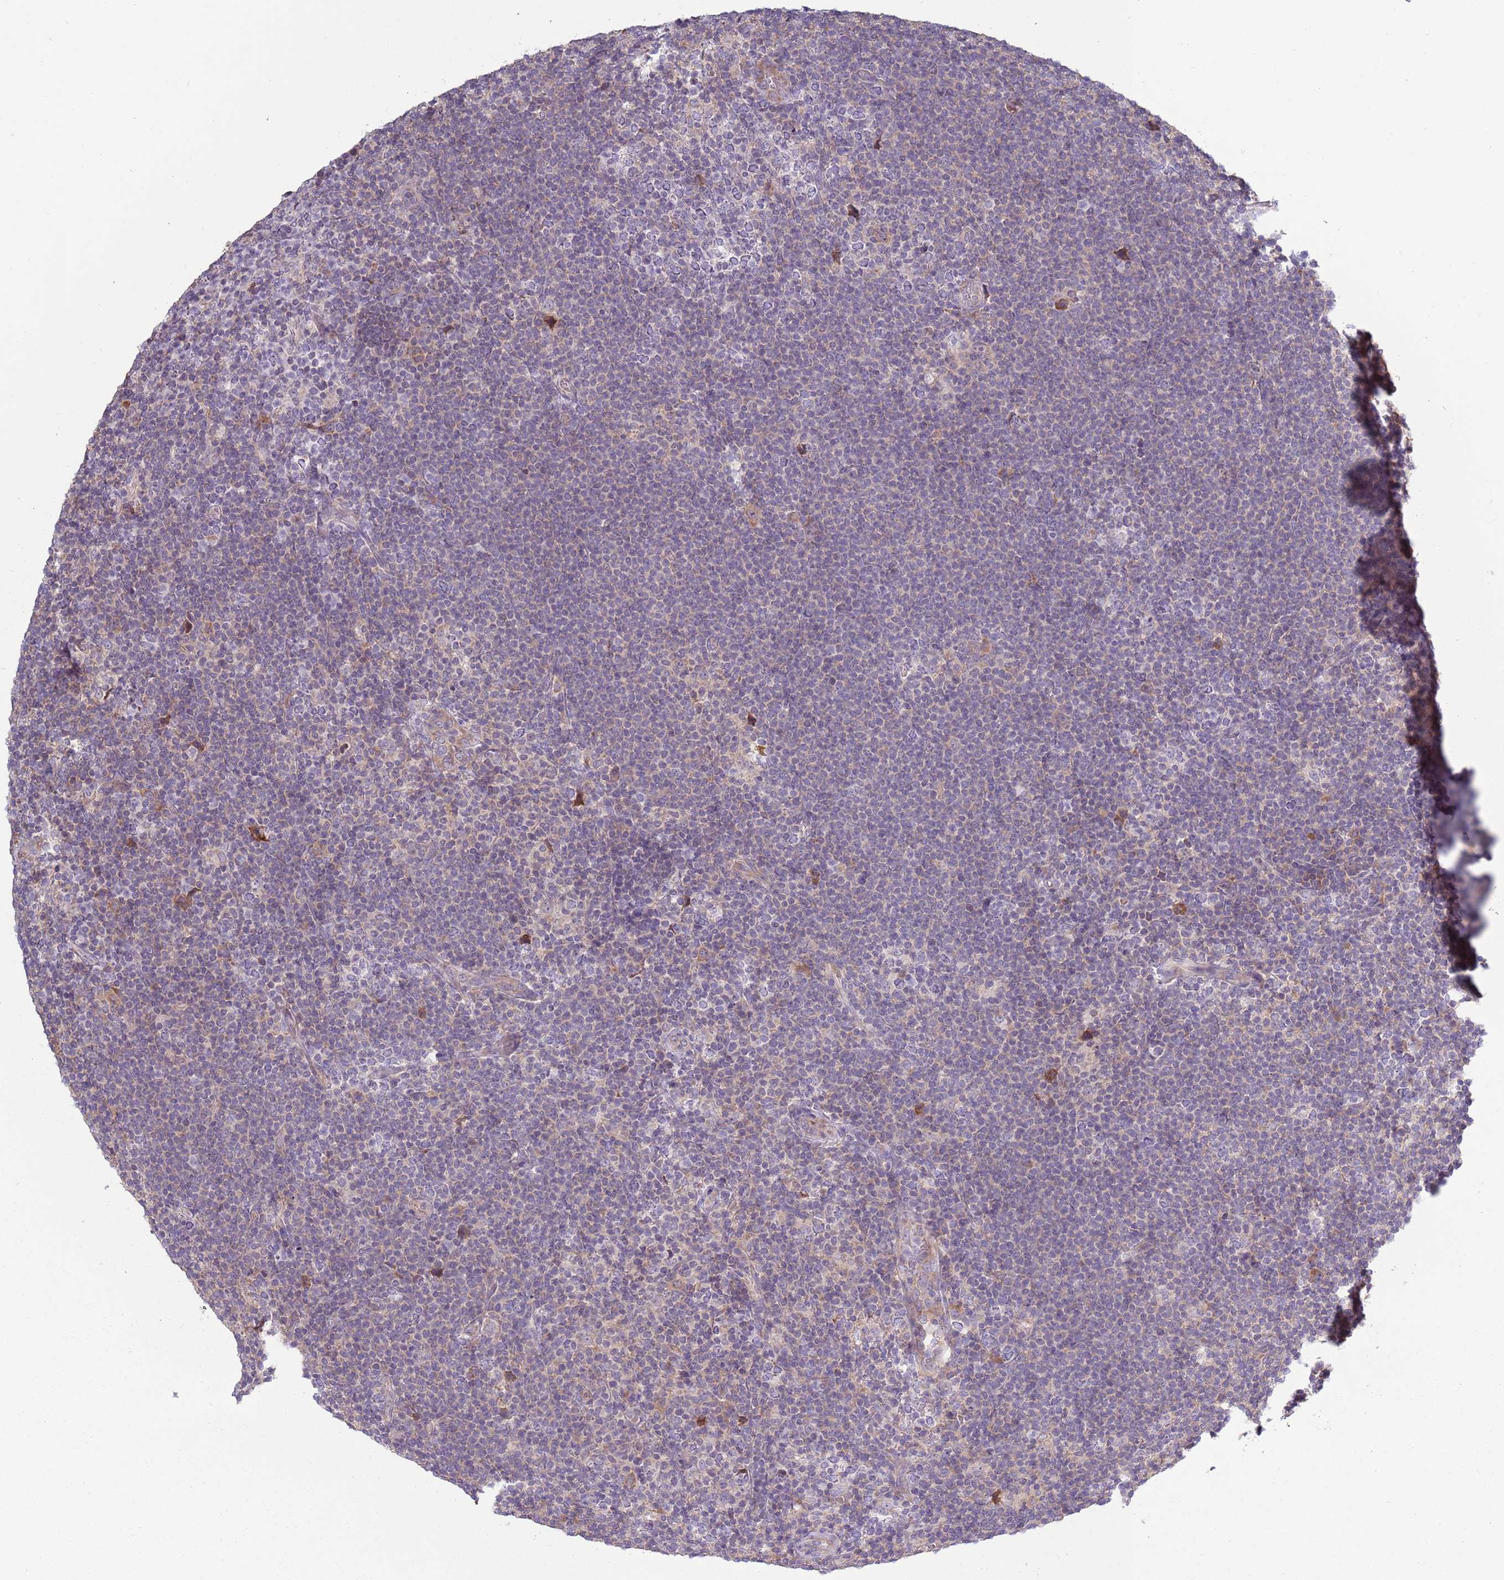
{"staining": {"intensity": "negative", "quantity": "none", "location": "none"}, "tissue": "lymphoma", "cell_type": "Tumor cells", "image_type": "cancer", "snomed": [{"axis": "morphology", "description": "Hodgkin's disease, NOS"}, {"axis": "topography", "description": "Lymph node"}], "caption": "Hodgkin's disease stained for a protein using IHC displays no positivity tumor cells.", "gene": "RPL17-C18orf32", "patient": {"sex": "female", "age": 57}}